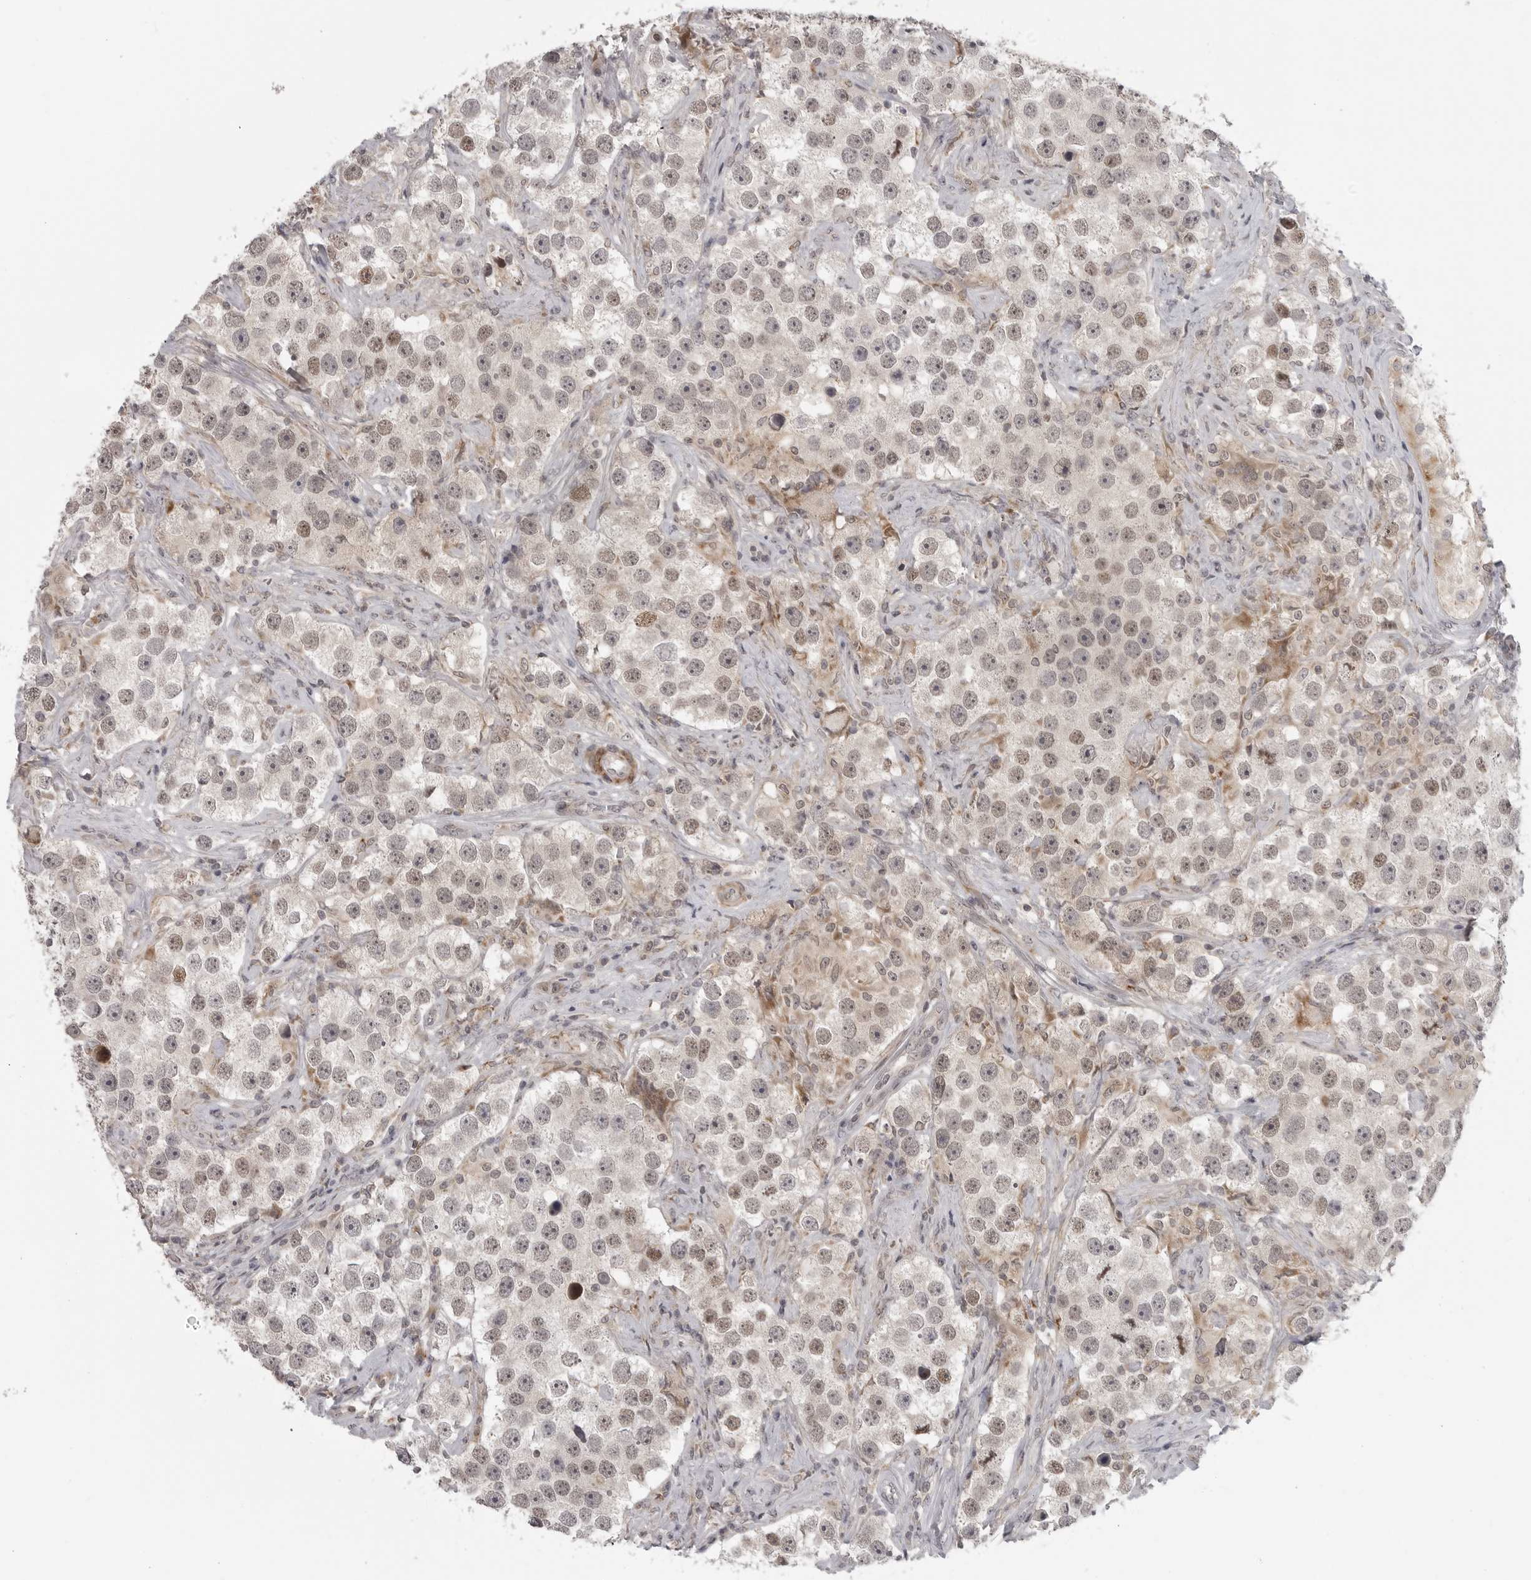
{"staining": {"intensity": "moderate", "quantity": "<25%", "location": "nuclear"}, "tissue": "testis cancer", "cell_type": "Tumor cells", "image_type": "cancer", "snomed": [{"axis": "morphology", "description": "Seminoma, NOS"}, {"axis": "topography", "description": "Testis"}], "caption": "This photomicrograph demonstrates testis cancer stained with immunohistochemistry to label a protein in brown. The nuclear of tumor cells show moderate positivity for the protein. Nuclei are counter-stained blue.", "gene": "TUT4", "patient": {"sex": "male", "age": 49}}